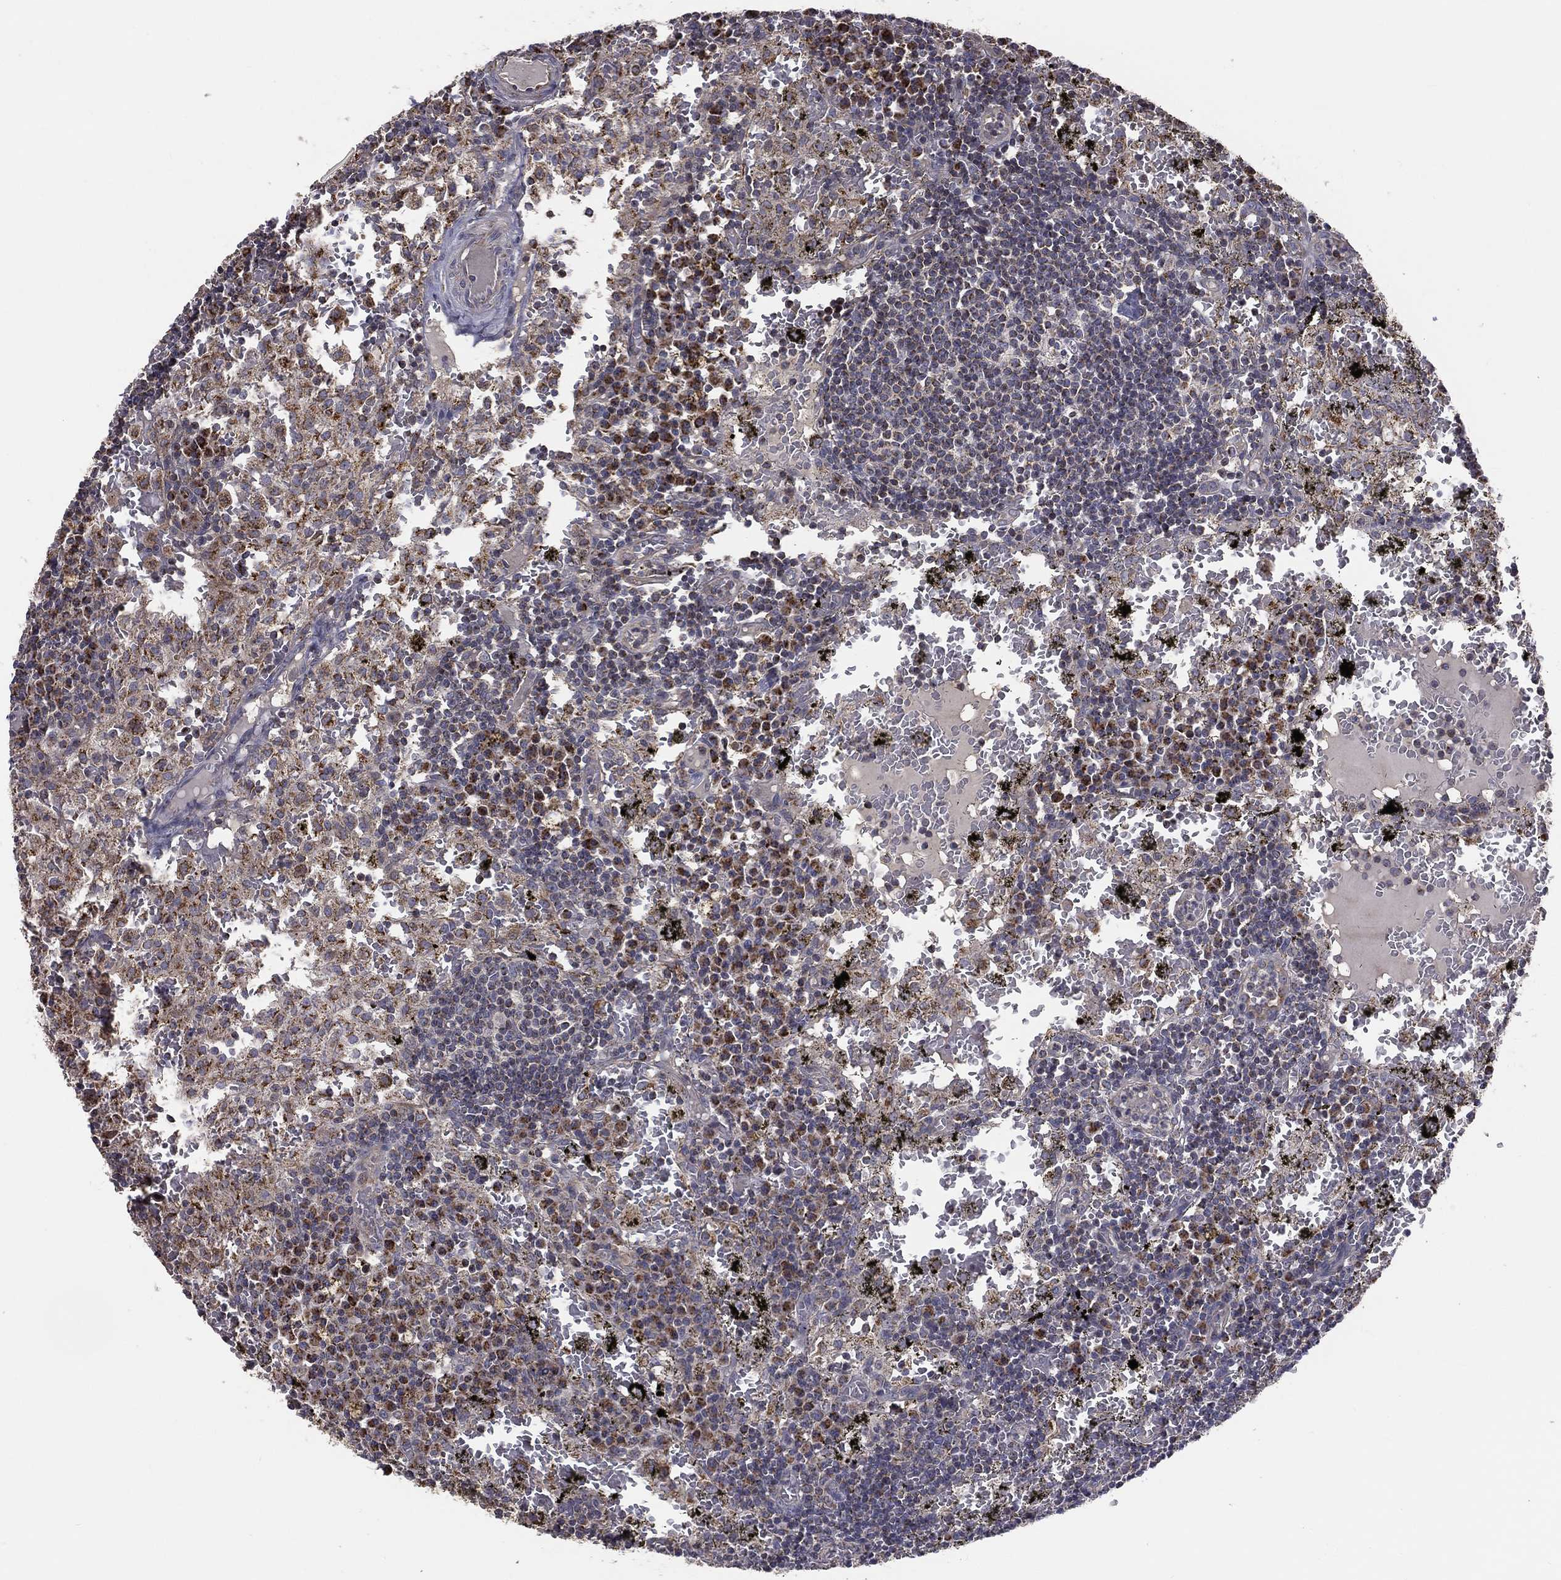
{"staining": {"intensity": "moderate", "quantity": "<25%", "location": "cytoplasmic/membranous"}, "tissue": "lymph node", "cell_type": "Germinal center cells", "image_type": "normal", "snomed": [{"axis": "morphology", "description": "Normal tissue, NOS"}, {"axis": "topography", "description": "Lymph node"}], "caption": "Moderate cytoplasmic/membranous staining is identified in about <25% of germinal center cells in unremarkable lymph node. (brown staining indicates protein expression, while blue staining denotes nuclei).", "gene": "GPD1", "patient": {"sex": "male", "age": 62}}